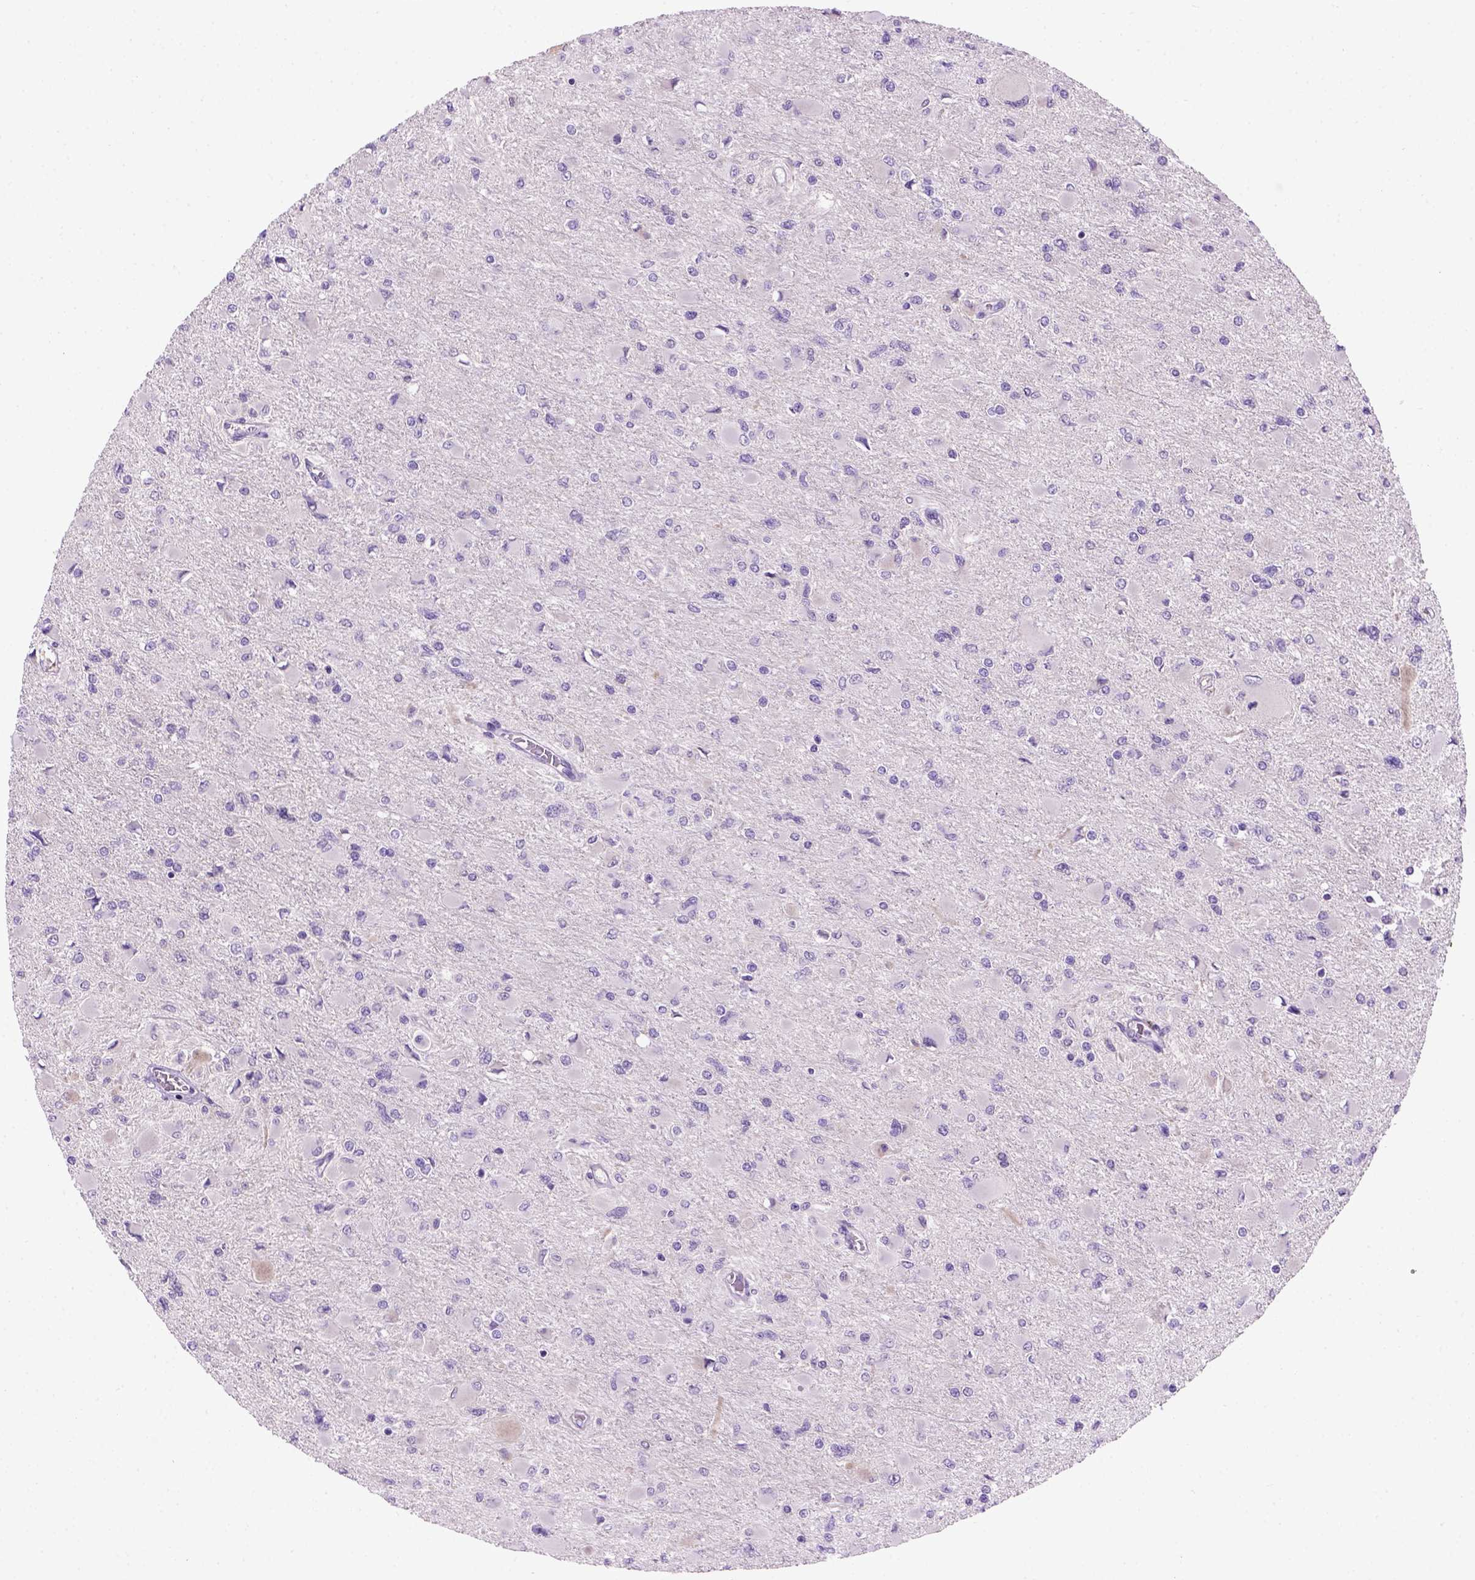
{"staining": {"intensity": "negative", "quantity": "none", "location": "none"}, "tissue": "glioma", "cell_type": "Tumor cells", "image_type": "cancer", "snomed": [{"axis": "morphology", "description": "Glioma, malignant, High grade"}, {"axis": "topography", "description": "Cerebral cortex"}], "caption": "Protein analysis of glioma exhibits no significant positivity in tumor cells.", "gene": "CDH1", "patient": {"sex": "female", "age": 36}}